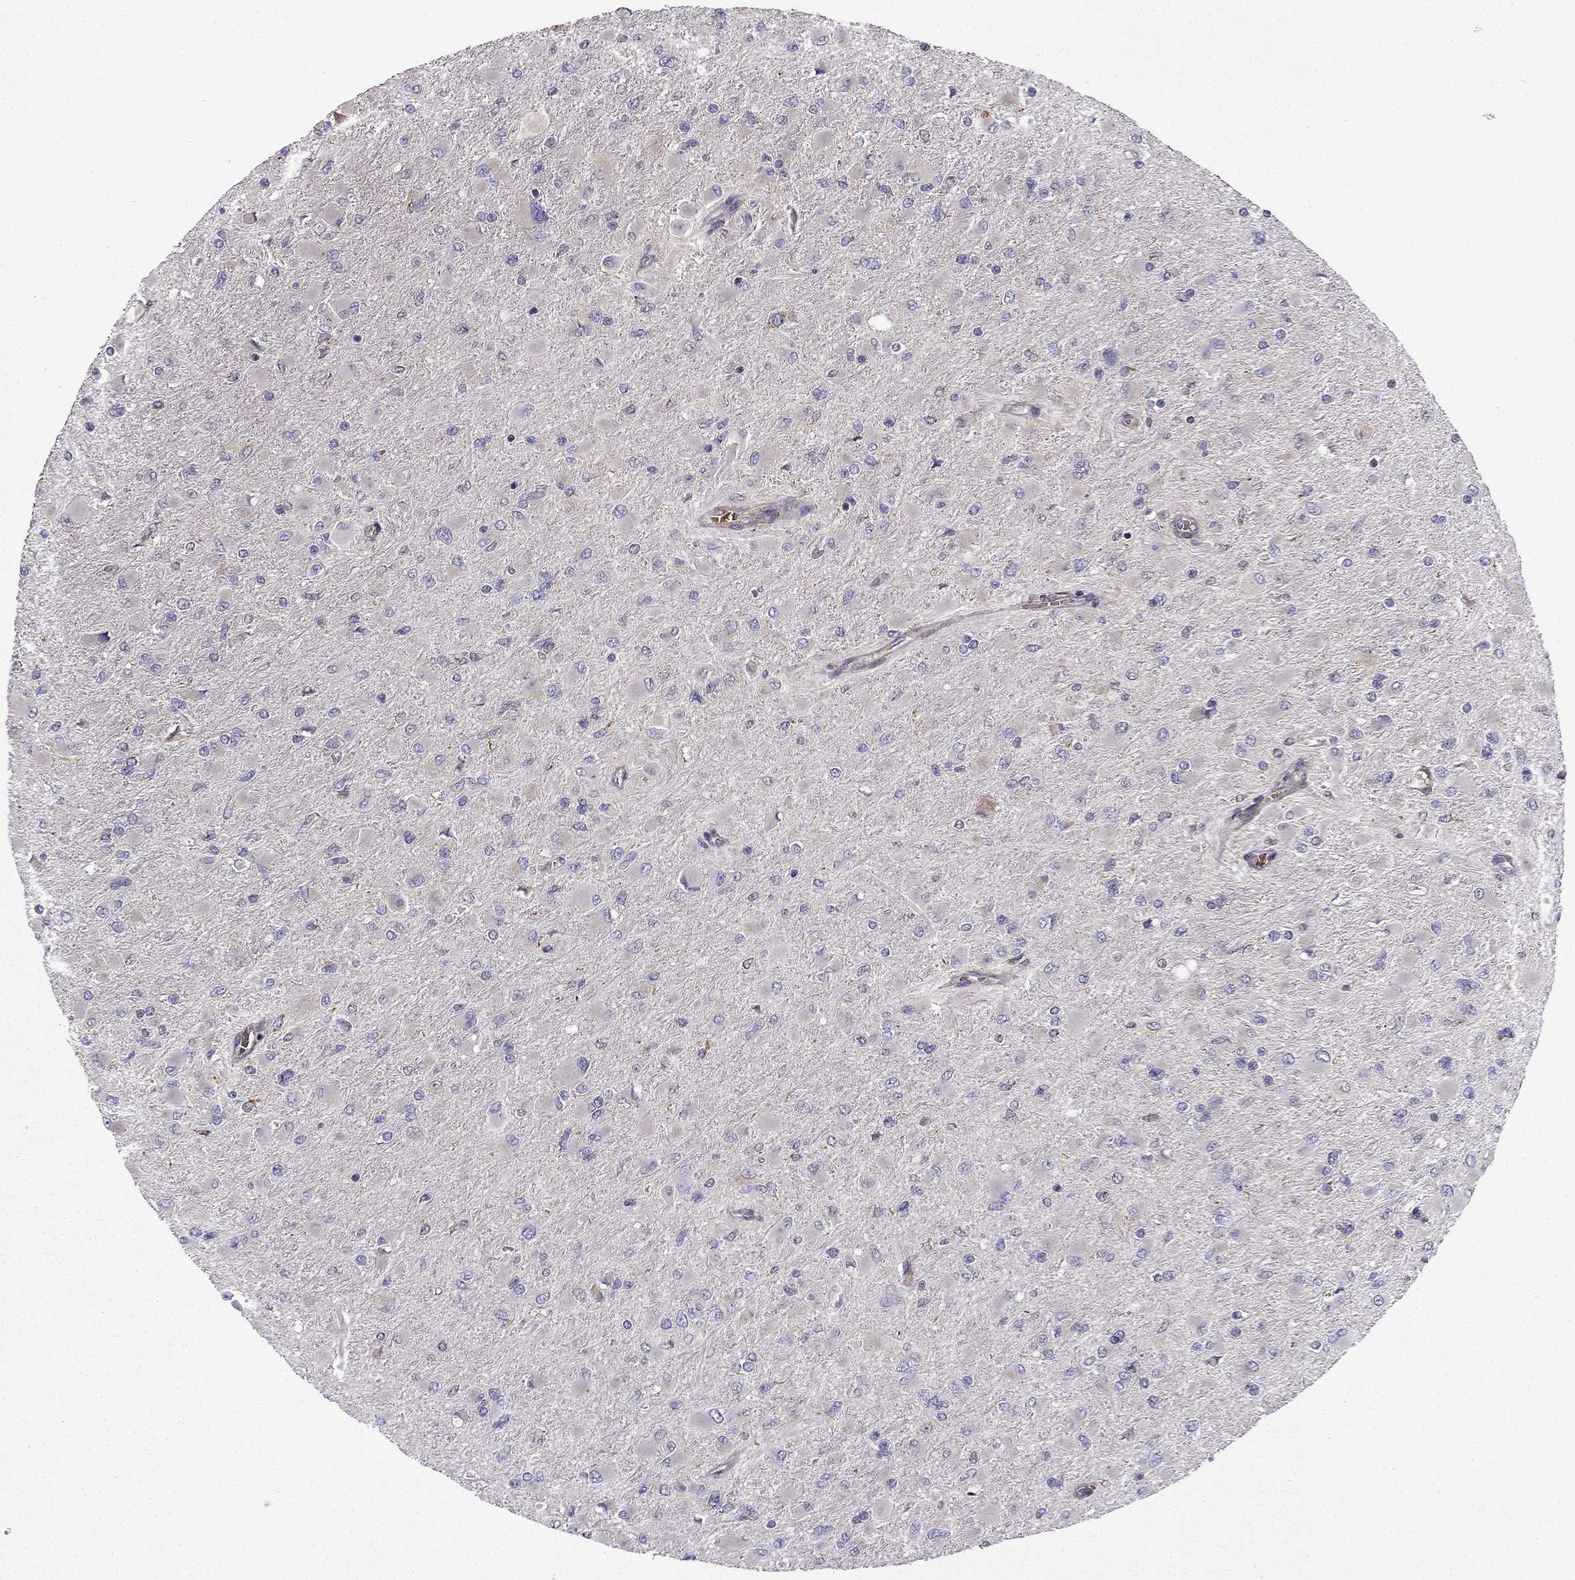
{"staining": {"intensity": "negative", "quantity": "none", "location": "none"}, "tissue": "glioma", "cell_type": "Tumor cells", "image_type": "cancer", "snomed": [{"axis": "morphology", "description": "Glioma, malignant, High grade"}, {"axis": "topography", "description": "Cerebral cortex"}], "caption": "A high-resolution image shows immunohistochemistry staining of high-grade glioma (malignant), which shows no significant staining in tumor cells. Nuclei are stained in blue.", "gene": "B4GALT7", "patient": {"sex": "female", "age": 36}}